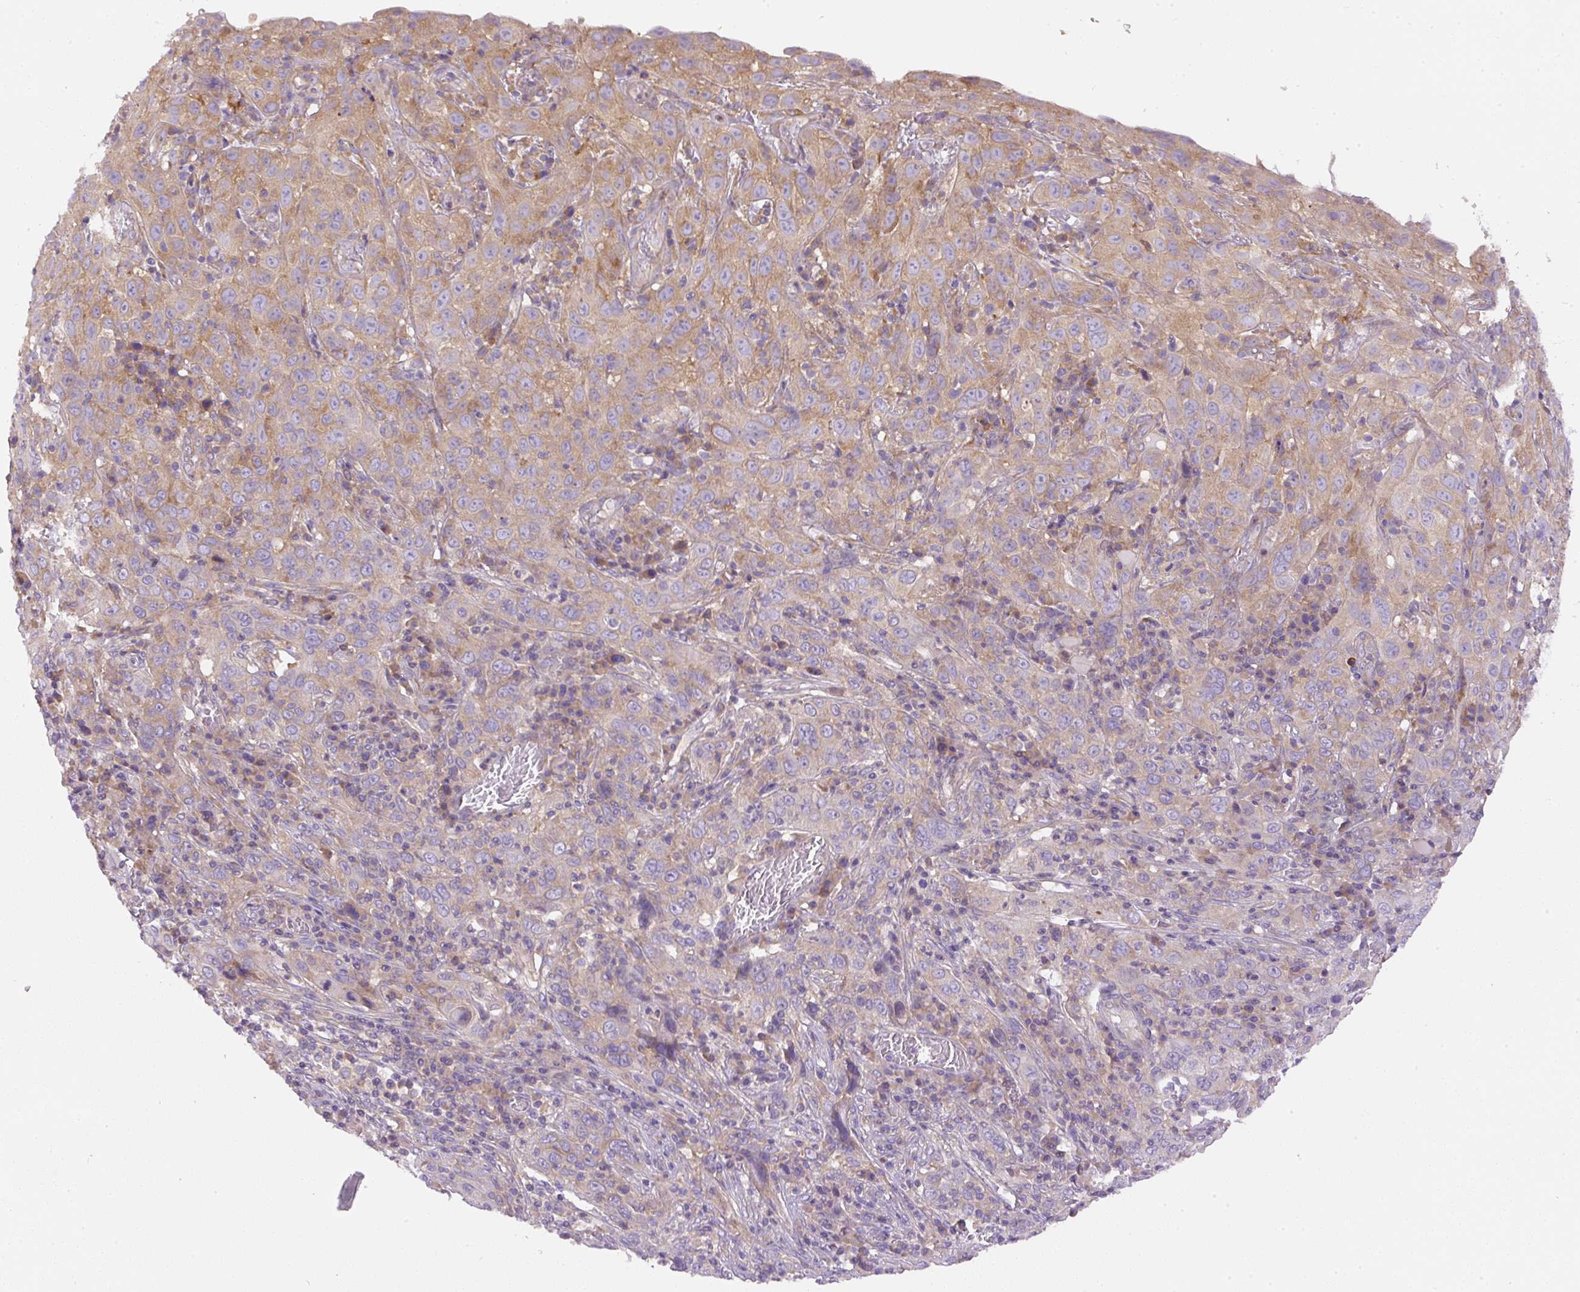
{"staining": {"intensity": "moderate", "quantity": "<25%", "location": "cytoplasmic/membranous"}, "tissue": "cervical cancer", "cell_type": "Tumor cells", "image_type": "cancer", "snomed": [{"axis": "morphology", "description": "Squamous cell carcinoma, NOS"}, {"axis": "topography", "description": "Cervix"}], "caption": "Immunohistochemical staining of human cervical squamous cell carcinoma displays low levels of moderate cytoplasmic/membranous protein staining in approximately <25% of tumor cells.", "gene": "DAPK1", "patient": {"sex": "female", "age": 46}}